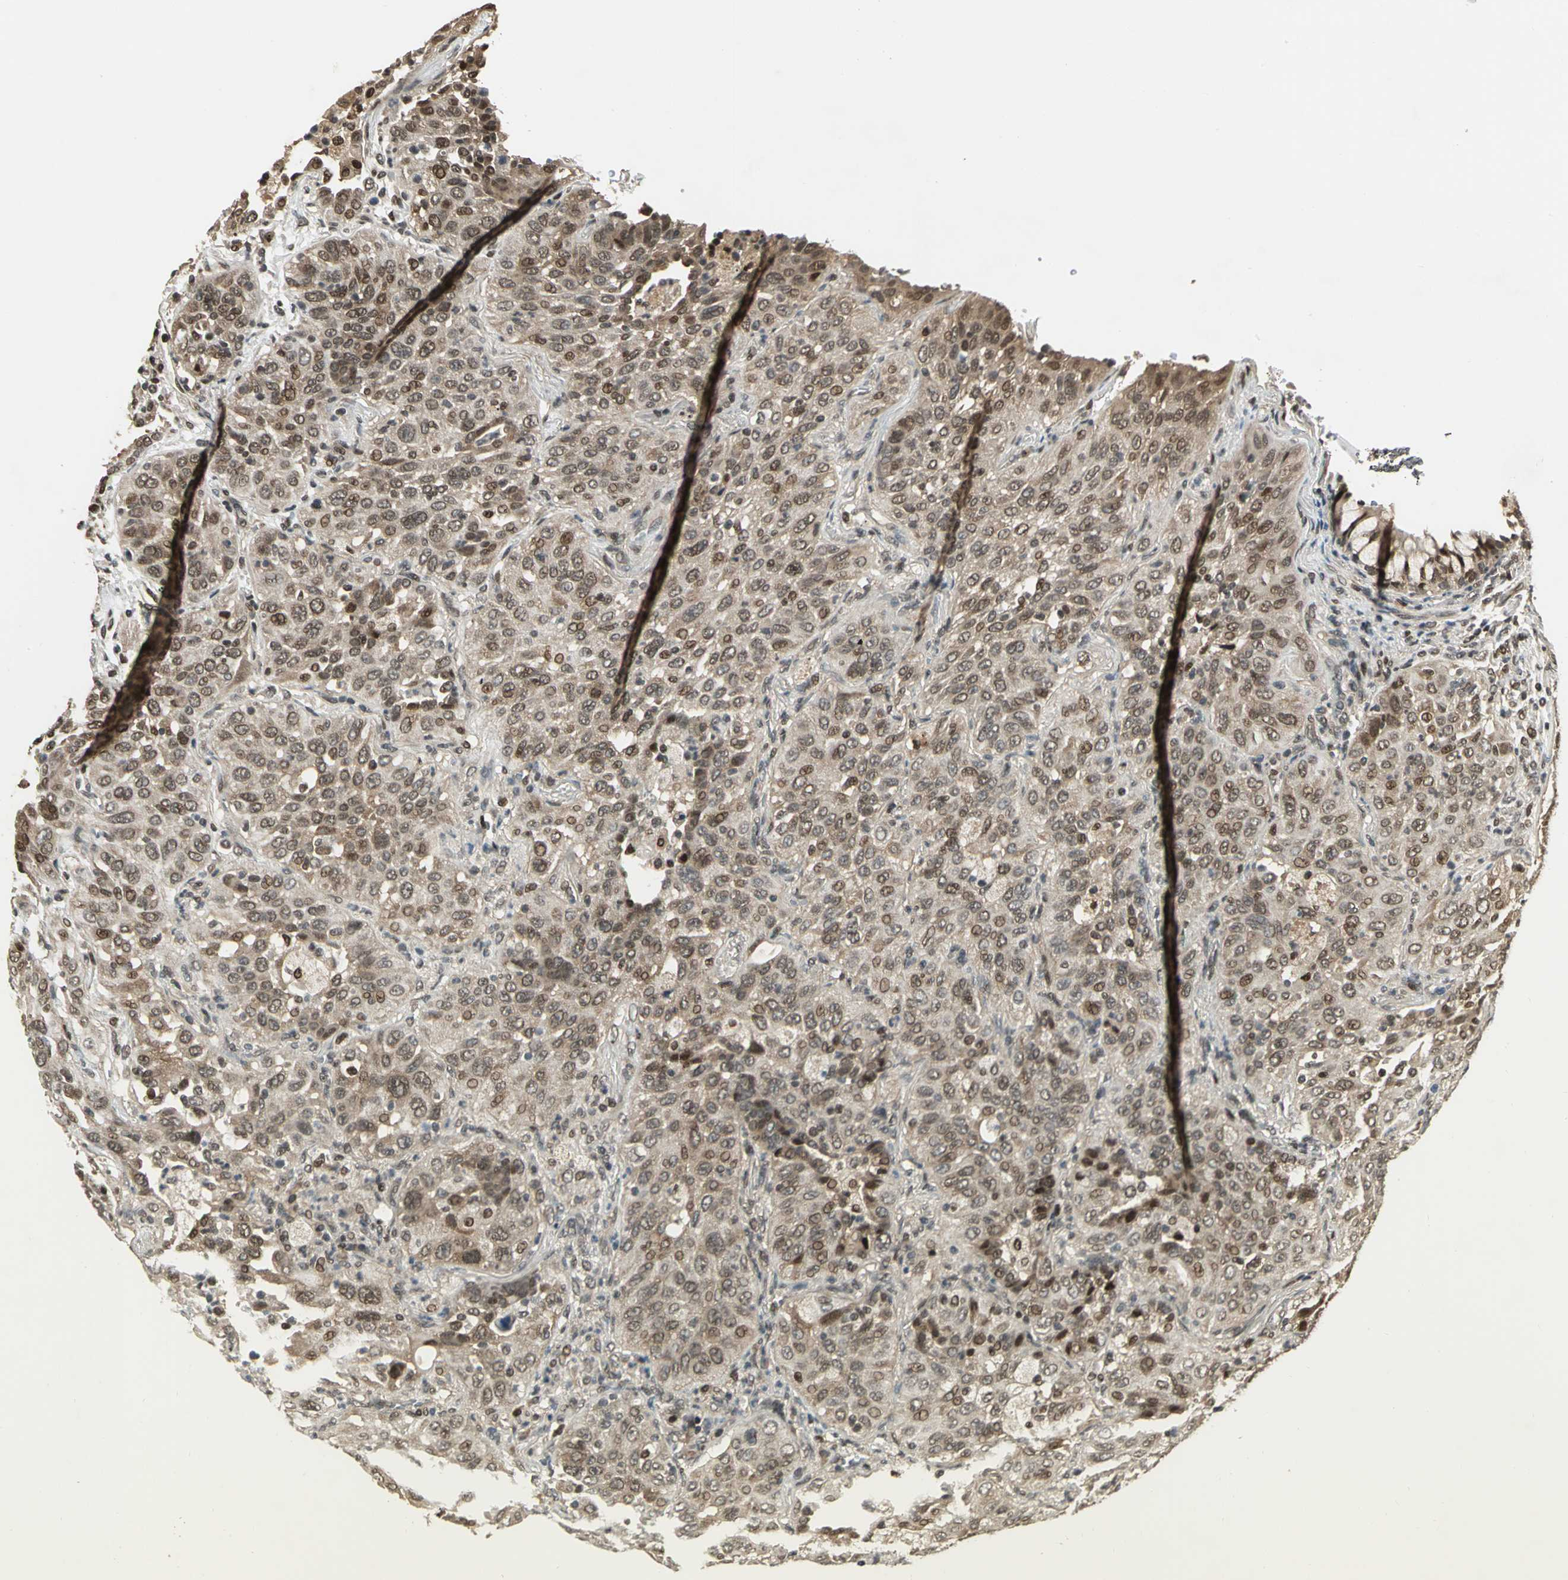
{"staining": {"intensity": "weak", "quantity": ">75%", "location": "cytoplasmic/membranous,nuclear"}, "tissue": "lung cancer", "cell_type": "Tumor cells", "image_type": "cancer", "snomed": [{"axis": "morphology", "description": "Squamous cell carcinoma, NOS"}, {"axis": "topography", "description": "Lung"}], "caption": "Lung cancer stained for a protein (brown) displays weak cytoplasmic/membranous and nuclear positive expression in about >75% of tumor cells.", "gene": "PSMC3", "patient": {"sex": "female", "age": 67}}